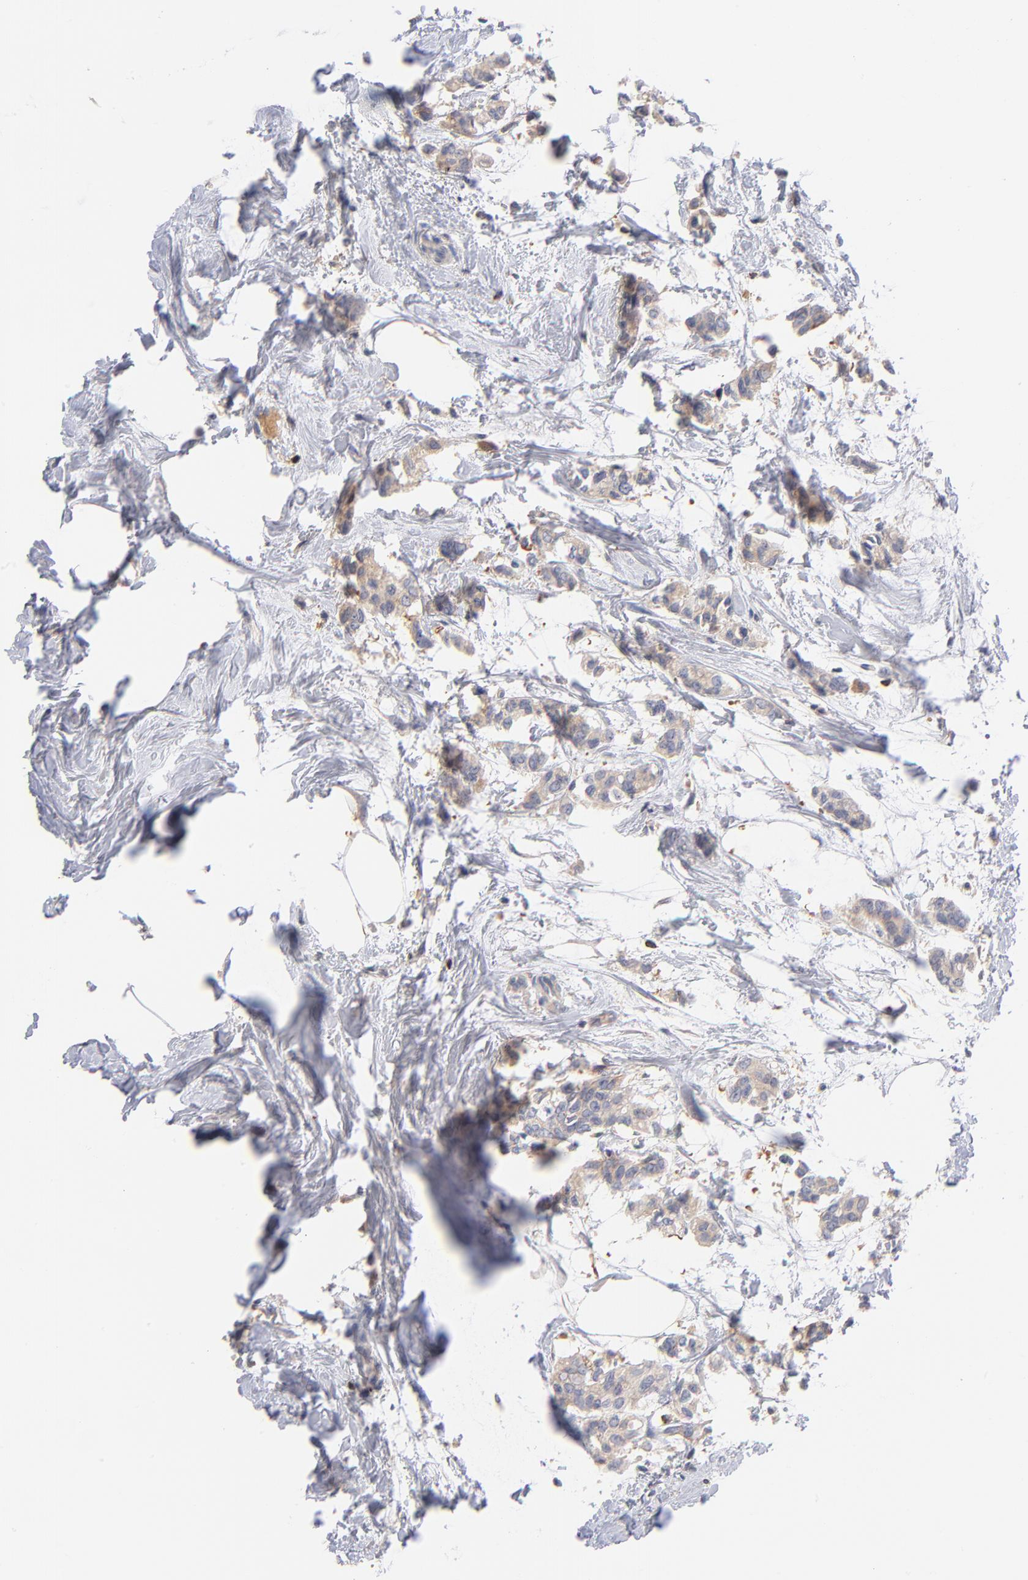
{"staining": {"intensity": "weak", "quantity": ">75%", "location": "cytoplasmic/membranous"}, "tissue": "breast cancer", "cell_type": "Tumor cells", "image_type": "cancer", "snomed": [{"axis": "morphology", "description": "Duct carcinoma"}, {"axis": "topography", "description": "Breast"}], "caption": "Breast cancer tissue reveals weak cytoplasmic/membranous expression in approximately >75% of tumor cells, visualized by immunohistochemistry.", "gene": "KREMEN2", "patient": {"sex": "female", "age": 84}}